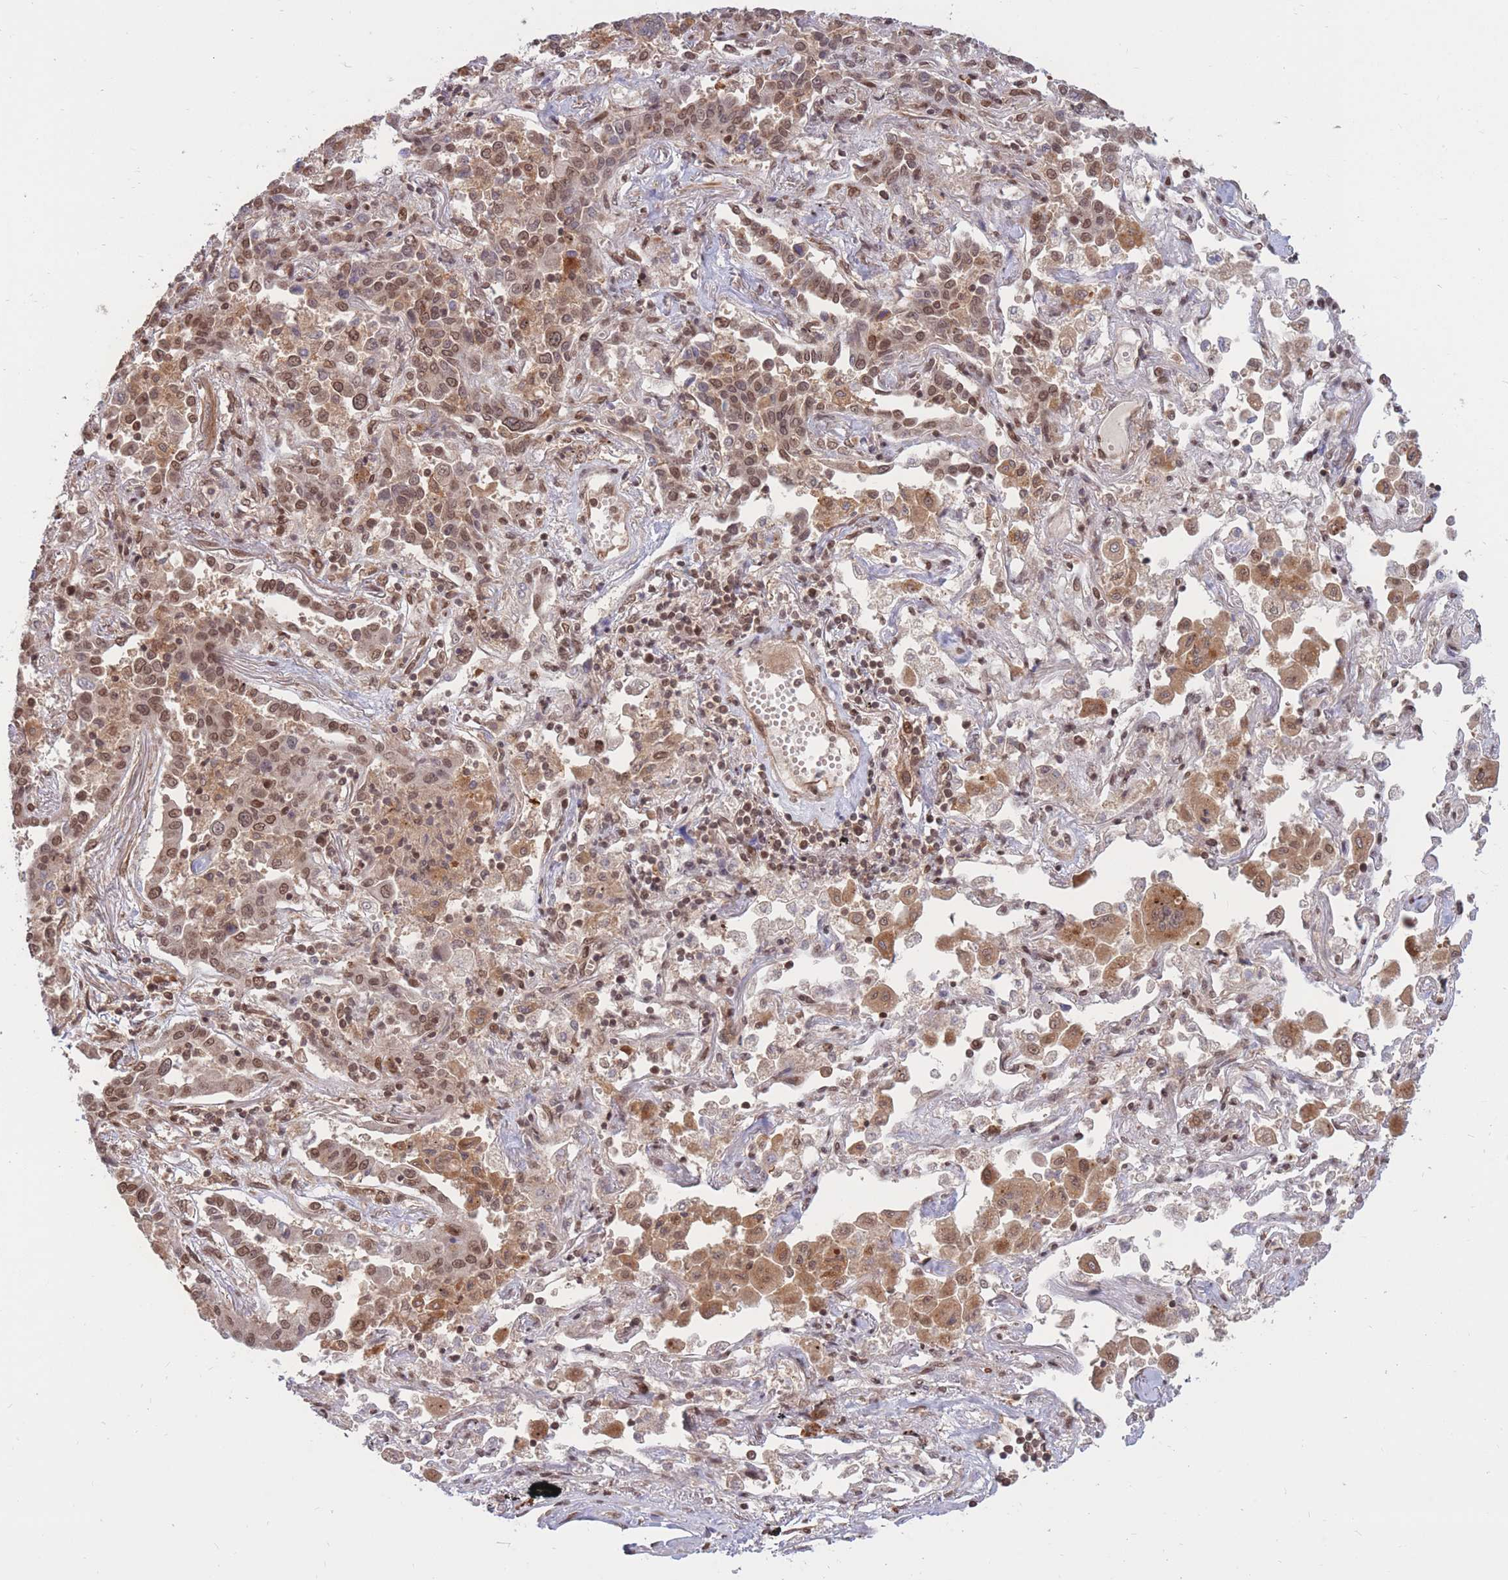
{"staining": {"intensity": "moderate", "quantity": "25%-75%", "location": "cytoplasmic/membranous,nuclear"}, "tissue": "lung cancer", "cell_type": "Tumor cells", "image_type": "cancer", "snomed": [{"axis": "morphology", "description": "Adenocarcinoma, NOS"}, {"axis": "topography", "description": "Lung"}], "caption": "The image reveals a brown stain indicating the presence of a protein in the cytoplasmic/membranous and nuclear of tumor cells in lung cancer (adenocarcinoma). (IHC, brightfield microscopy, high magnification).", "gene": "SRA1", "patient": {"sex": "male", "age": 67}}